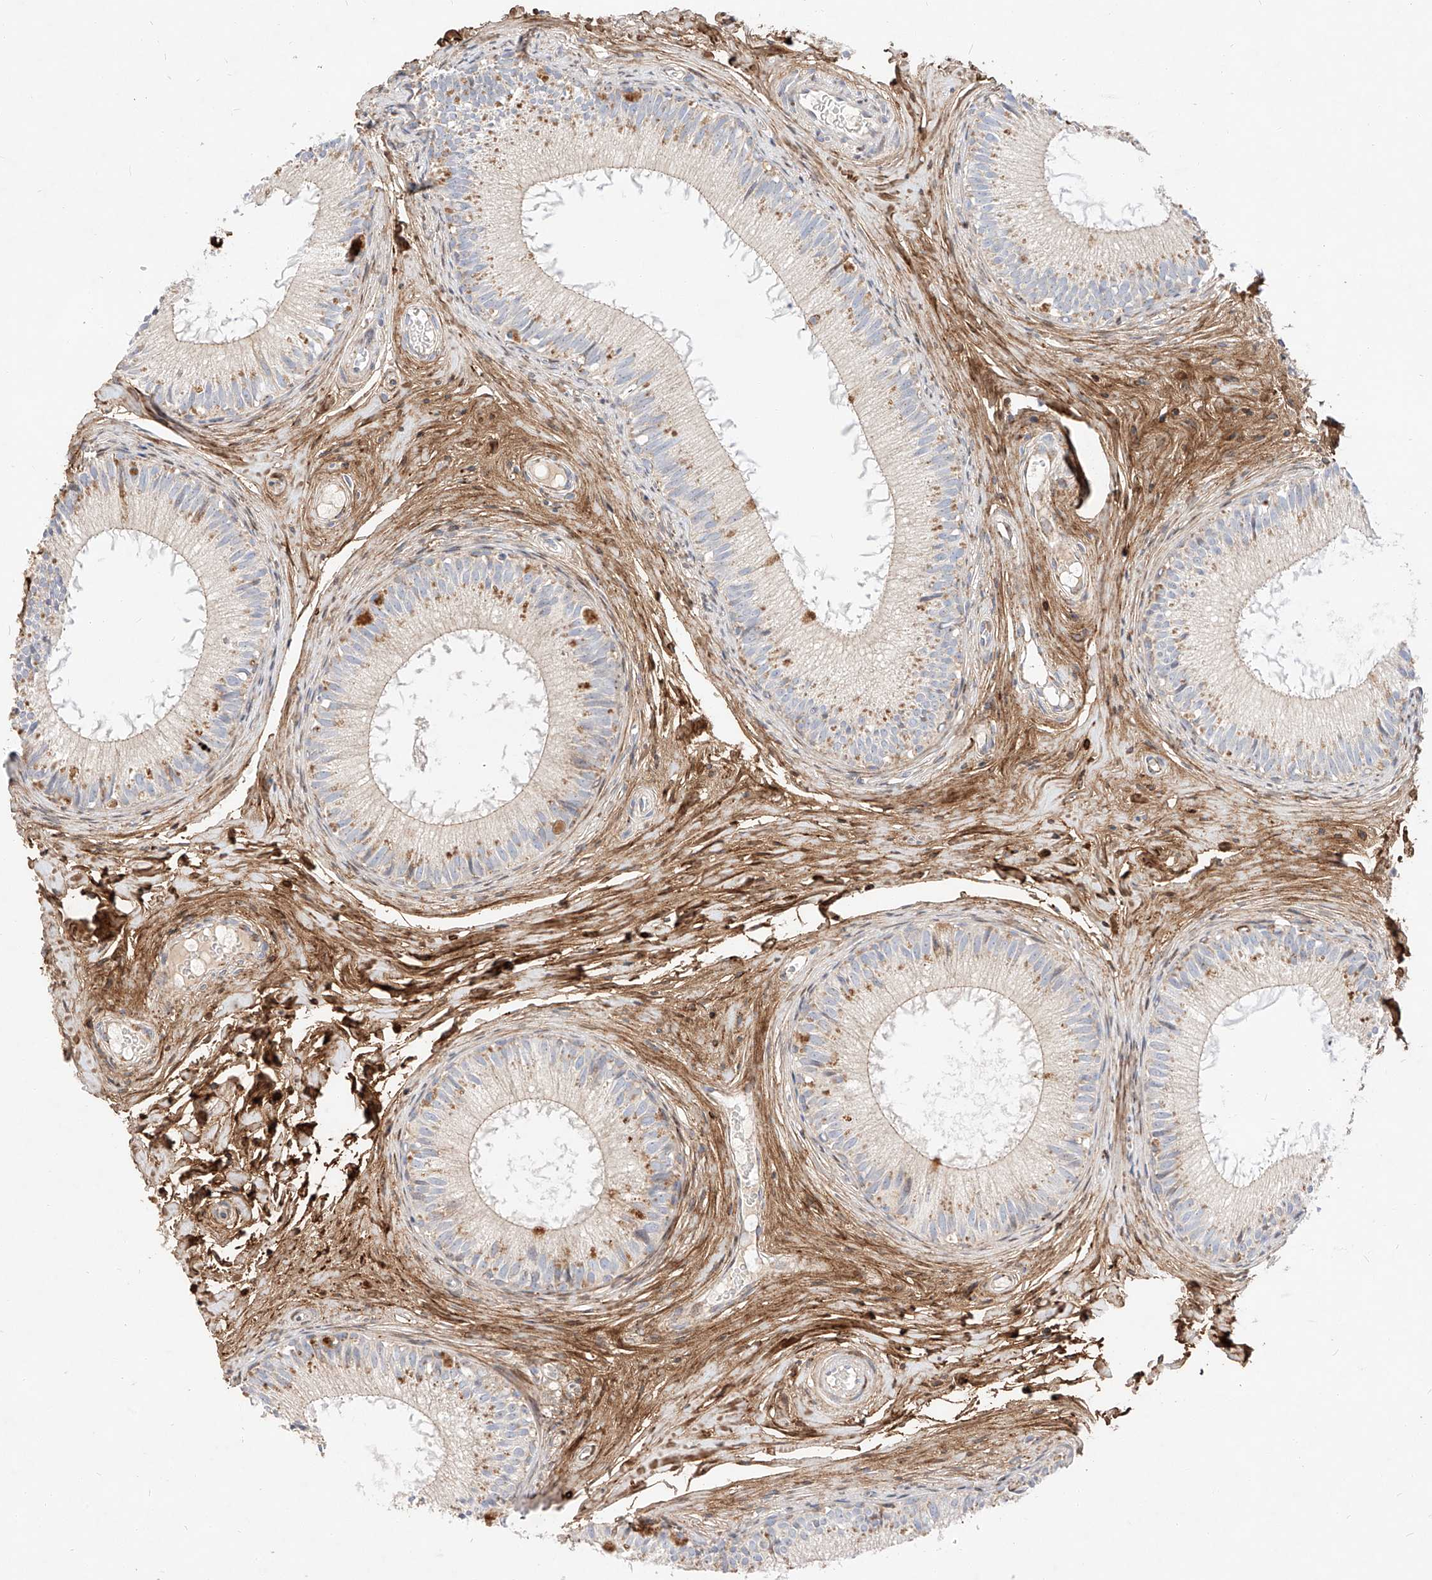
{"staining": {"intensity": "negative", "quantity": "none", "location": "none"}, "tissue": "epididymis", "cell_type": "Glandular cells", "image_type": "normal", "snomed": [{"axis": "morphology", "description": "Normal tissue, NOS"}, {"axis": "topography", "description": "Epididymis"}], "caption": "Immunohistochemistry photomicrograph of unremarkable human epididymis stained for a protein (brown), which reveals no expression in glandular cells.", "gene": "OSGEPL1", "patient": {"sex": "male", "age": 34}}